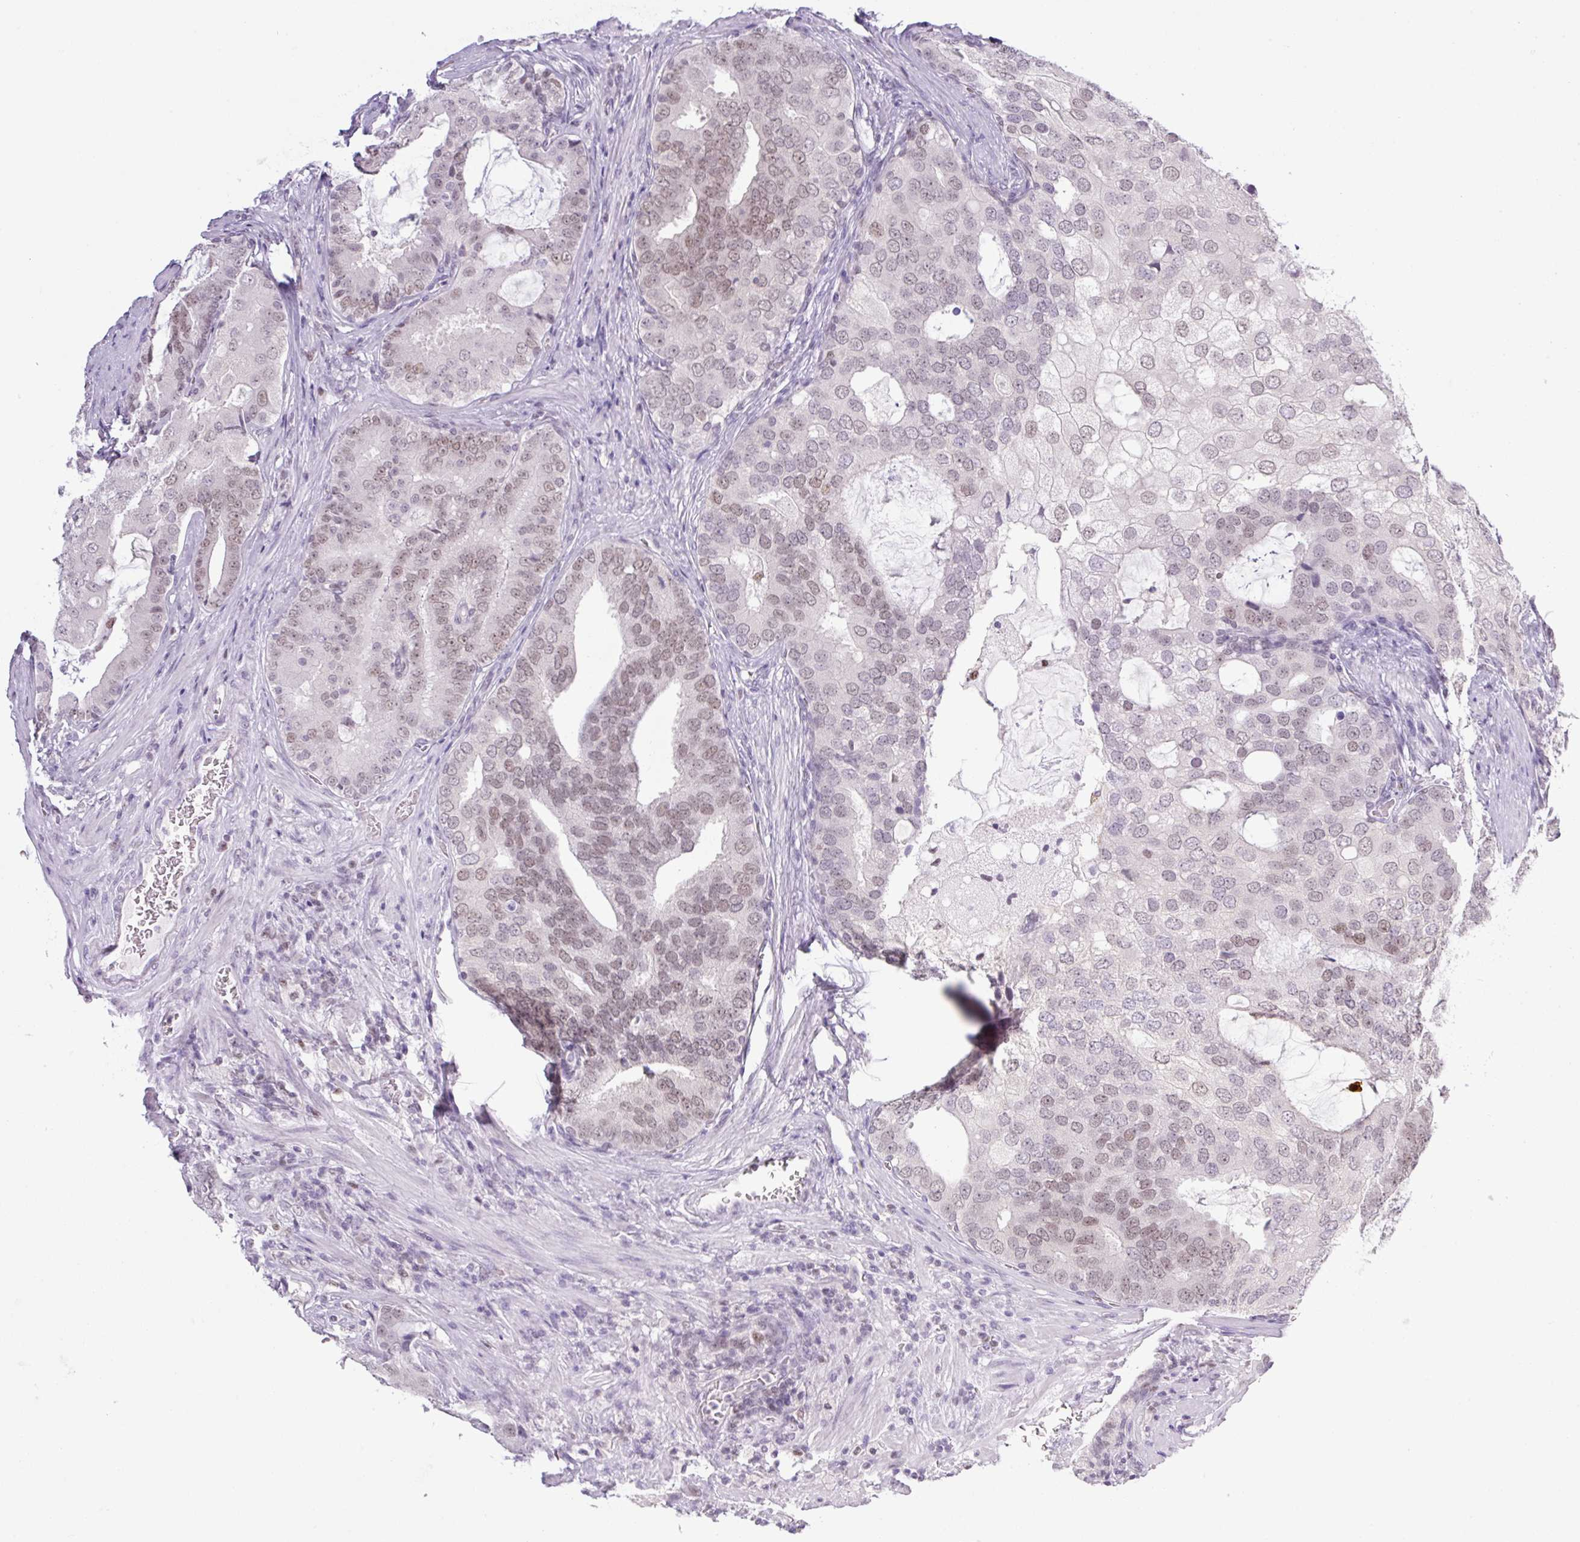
{"staining": {"intensity": "weak", "quantity": "25%-75%", "location": "nuclear"}, "tissue": "prostate cancer", "cell_type": "Tumor cells", "image_type": "cancer", "snomed": [{"axis": "morphology", "description": "Adenocarcinoma, High grade"}, {"axis": "topography", "description": "Prostate"}], "caption": "IHC micrograph of adenocarcinoma (high-grade) (prostate) stained for a protein (brown), which shows low levels of weak nuclear positivity in about 25%-75% of tumor cells.", "gene": "TLE3", "patient": {"sex": "male", "age": 55}}